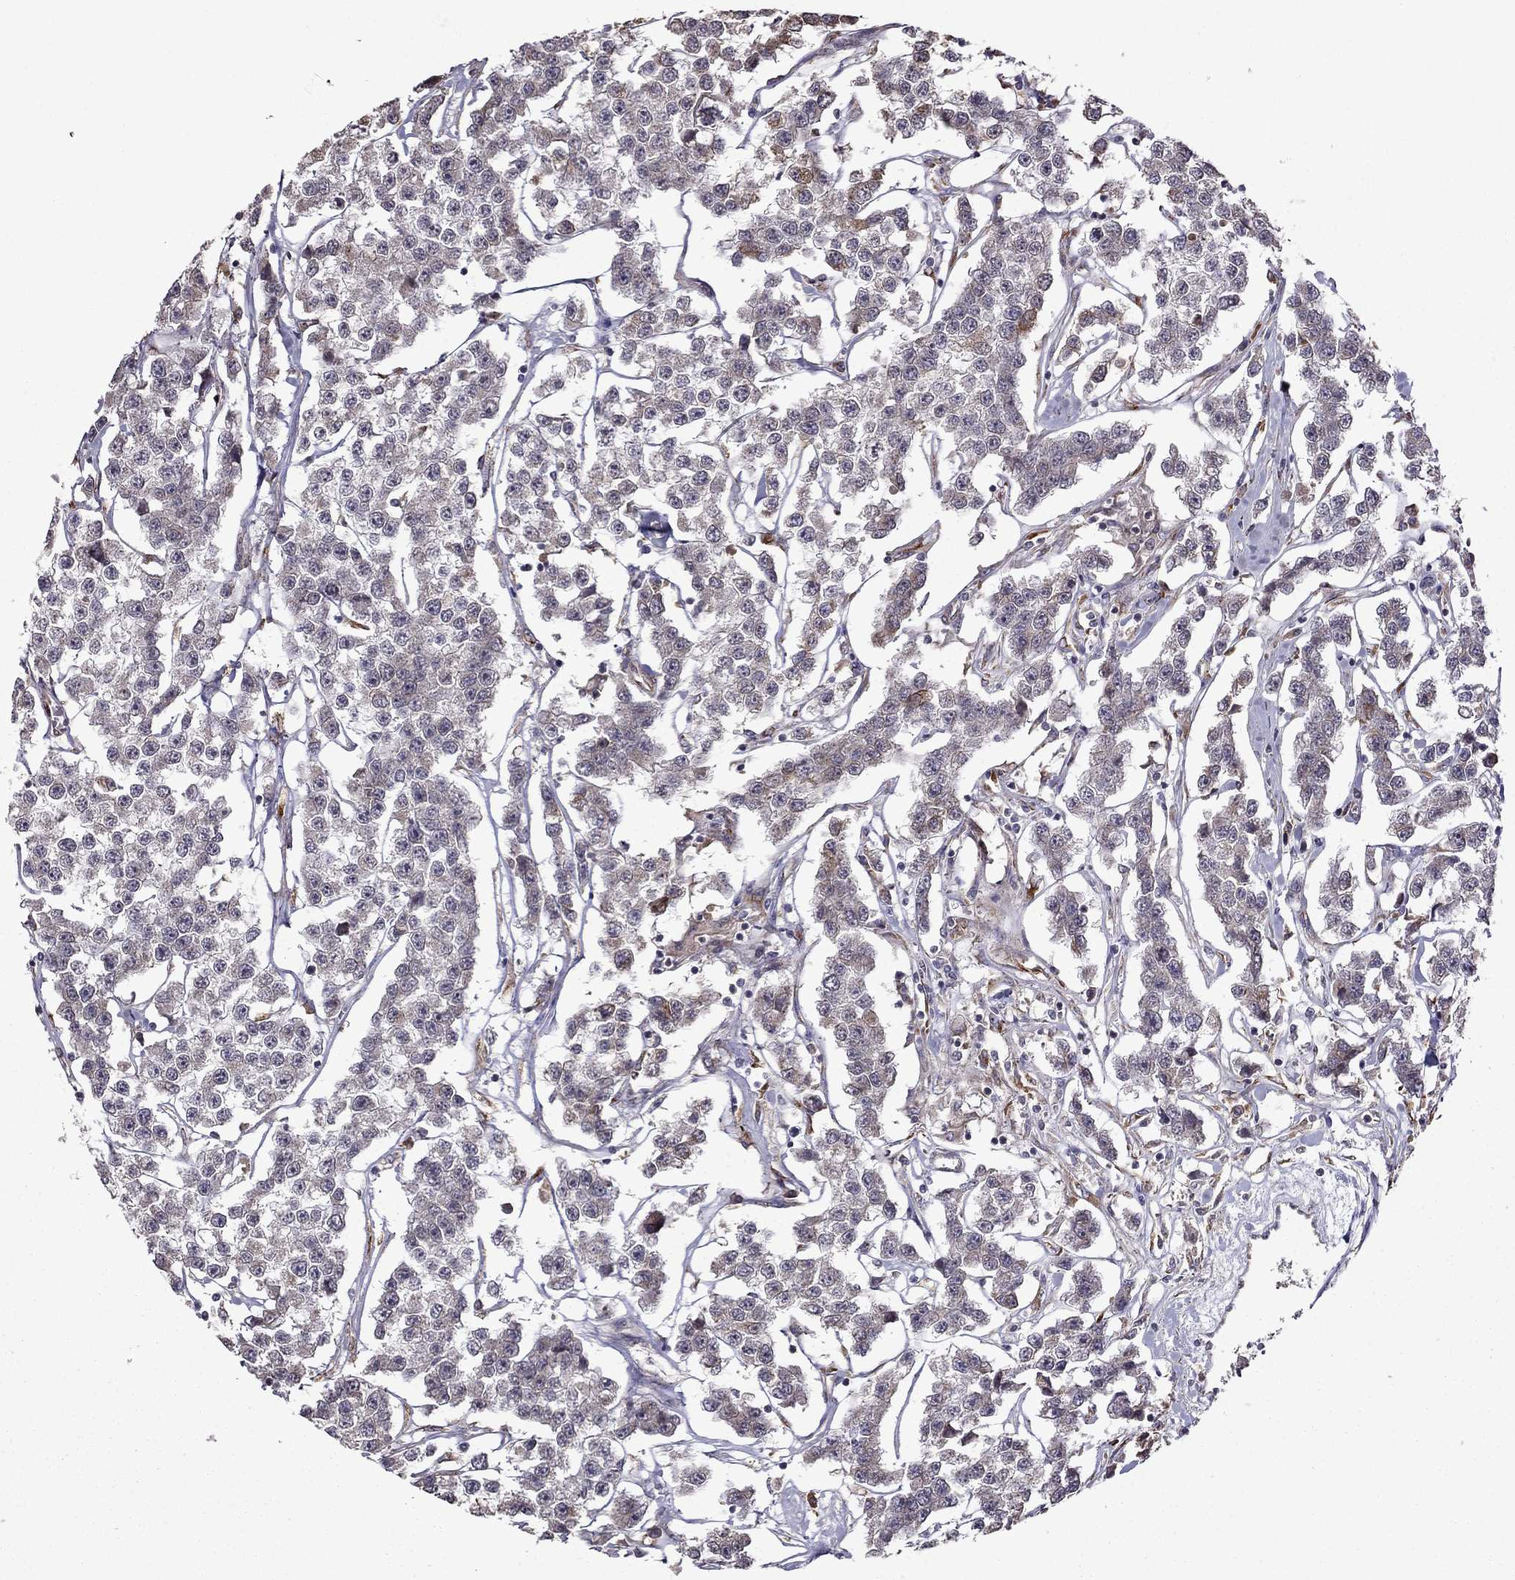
{"staining": {"intensity": "negative", "quantity": "none", "location": "none"}, "tissue": "testis cancer", "cell_type": "Tumor cells", "image_type": "cancer", "snomed": [{"axis": "morphology", "description": "Seminoma, NOS"}, {"axis": "topography", "description": "Testis"}], "caption": "Immunohistochemical staining of testis cancer (seminoma) displays no significant expression in tumor cells.", "gene": "IKBIP", "patient": {"sex": "male", "age": 59}}